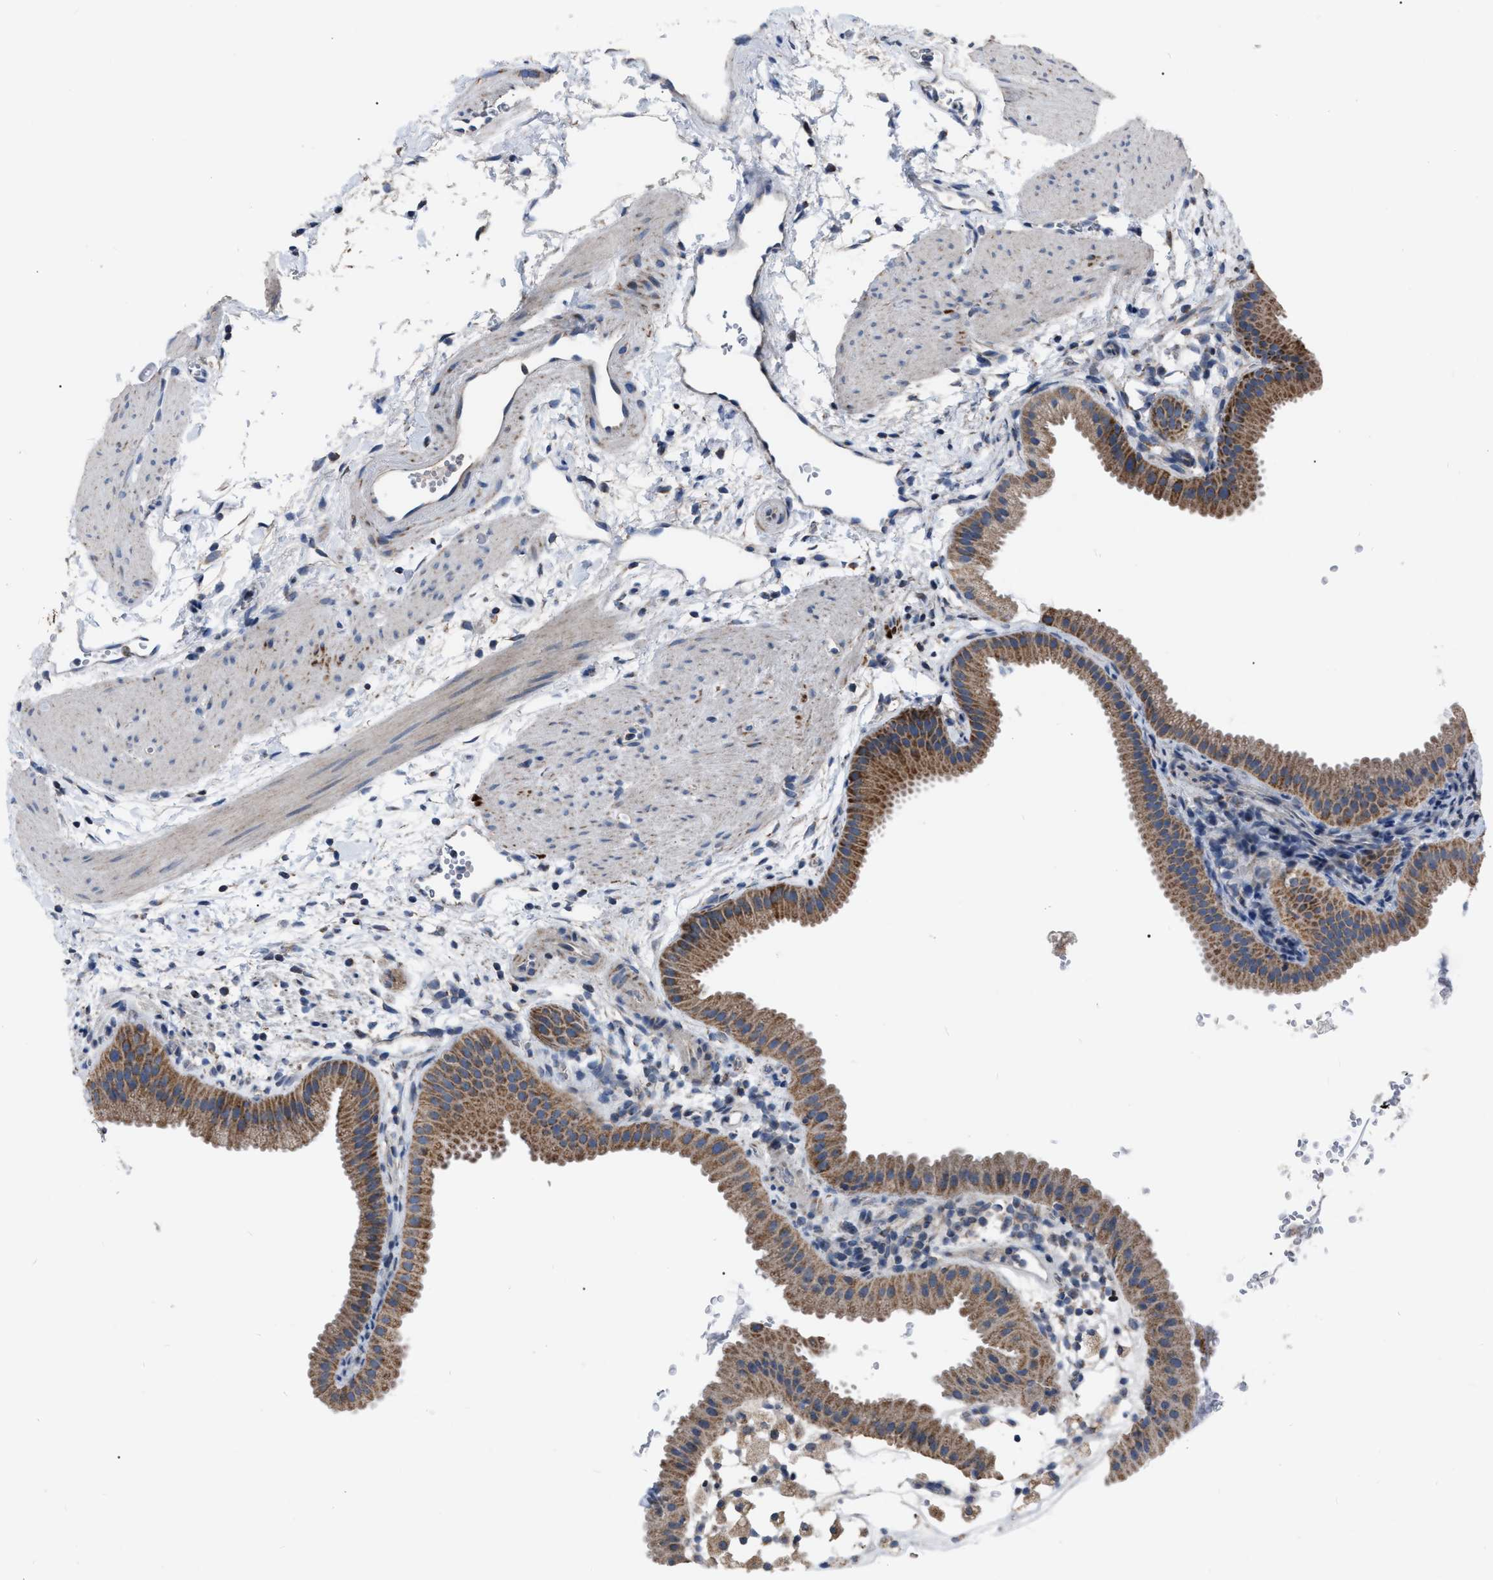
{"staining": {"intensity": "moderate", "quantity": ">75%", "location": "cytoplasmic/membranous"}, "tissue": "gallbladder", "cell_type": "Glandular cells", "image_type": "normal", "snomed": [{"axis": "morphology", "description": "Normal tissue, NOS"}, {"axis": "topography", "description": "Gallbladder"}], "caption": "The histopathology image exhibits immunohistochemical staining of normal gallbladder. There is moderate cytoplasmic/membranous staining is identified in about >75% of glandular cells.", "gene": "DDX56", "patient": {"sex": "female", "age": 64}}